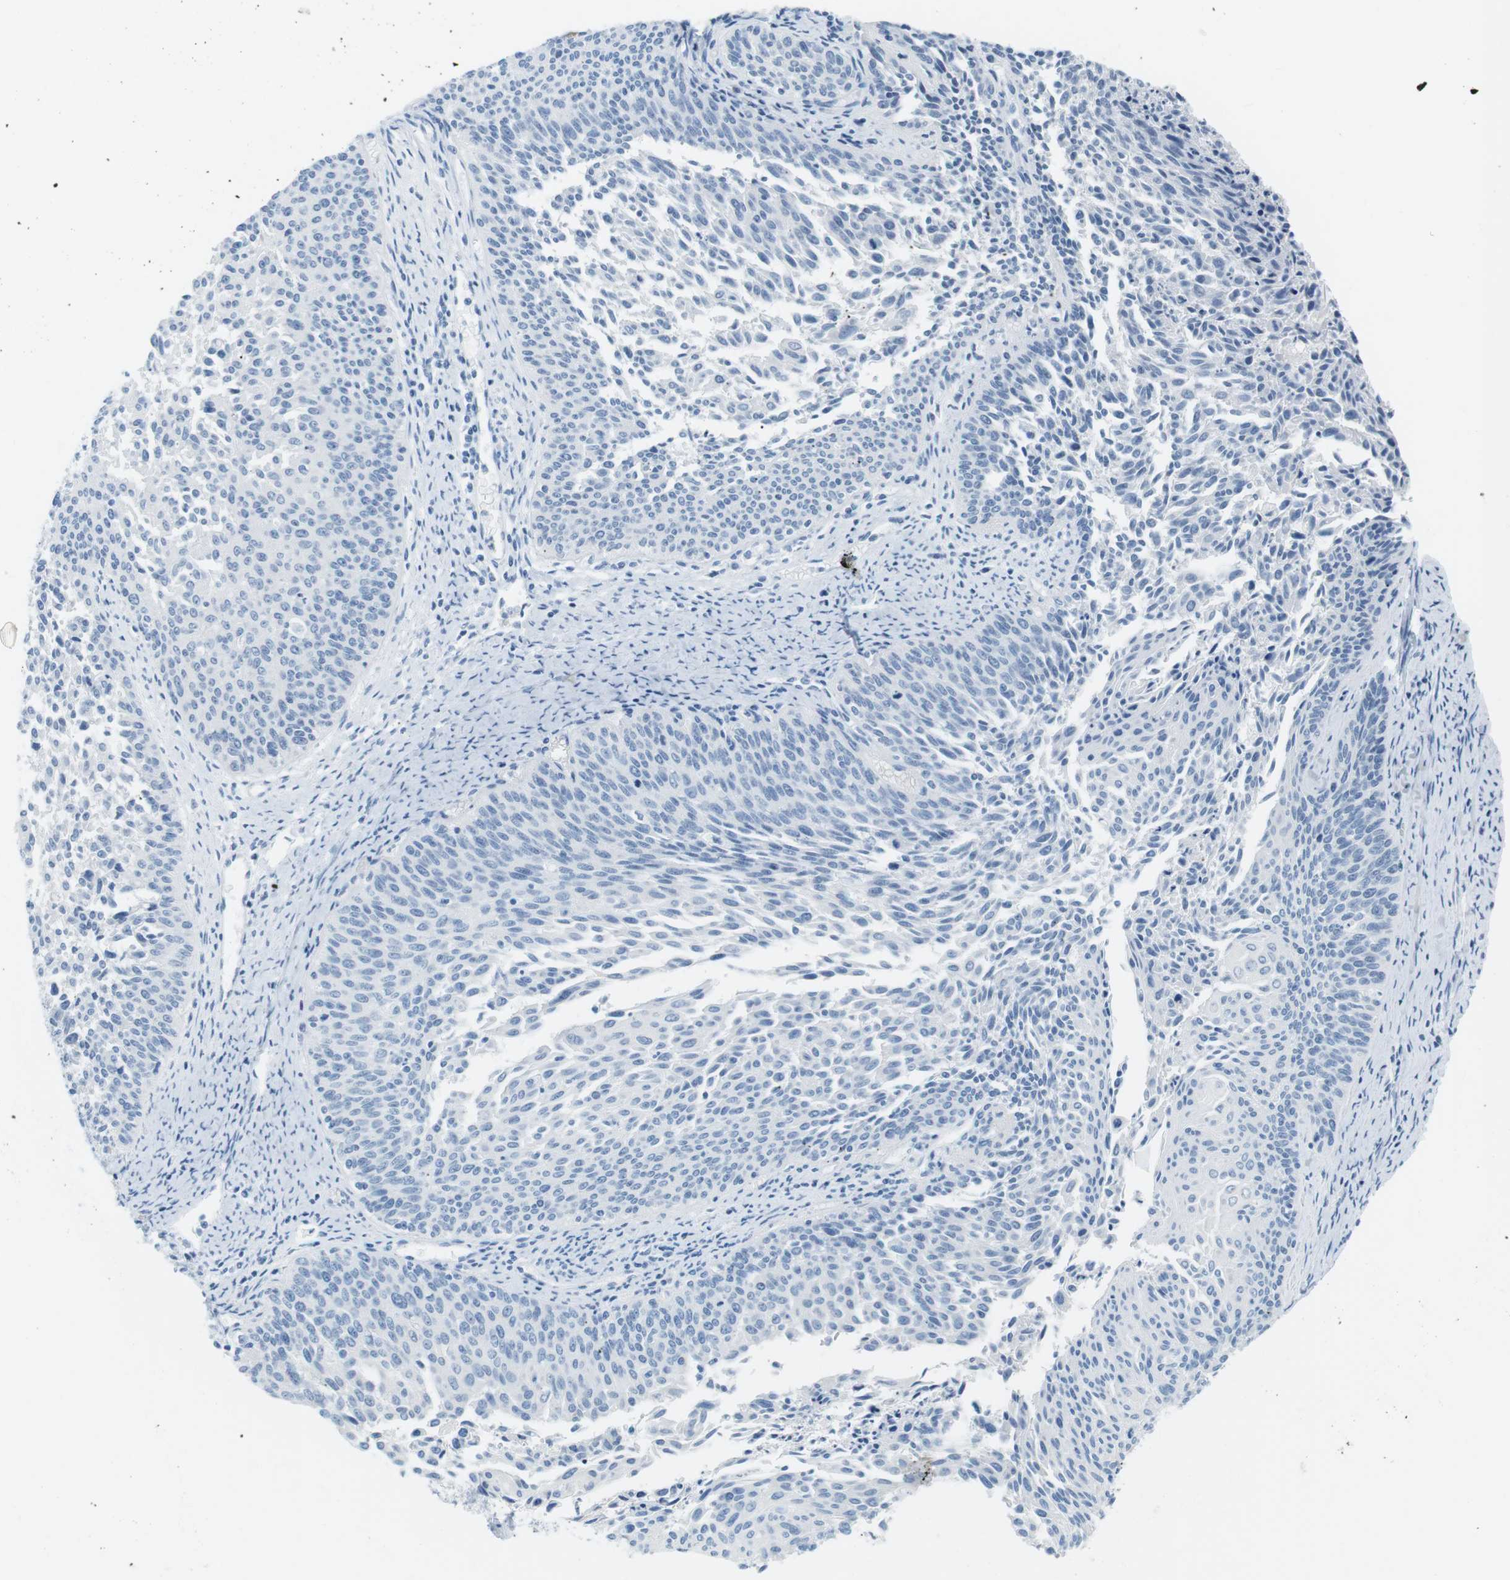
{"staining": {"intensity": "negative", "quantity": "none", "location": "none"}, "tissue": "cervical cancer", "cell_type": "Tumor cells", "image_type": "cancer", "snomed": [{"axis": "morphology", "description": "Squamous cell carcinoma, NOS"}, {"axis": "topography", "description": "Cervix"}], "caption": "Protein analysis of squamous cell carcinoma (cervical) exhibits no significant staining in tumor cells. (Brightfield microscopy of DAB (3,3'-diaminobenzidine) immunohistochemistry (IHC) at high magnification).", "gene": "AZGP1", "patient": {"sex": "female", "age": 55}}